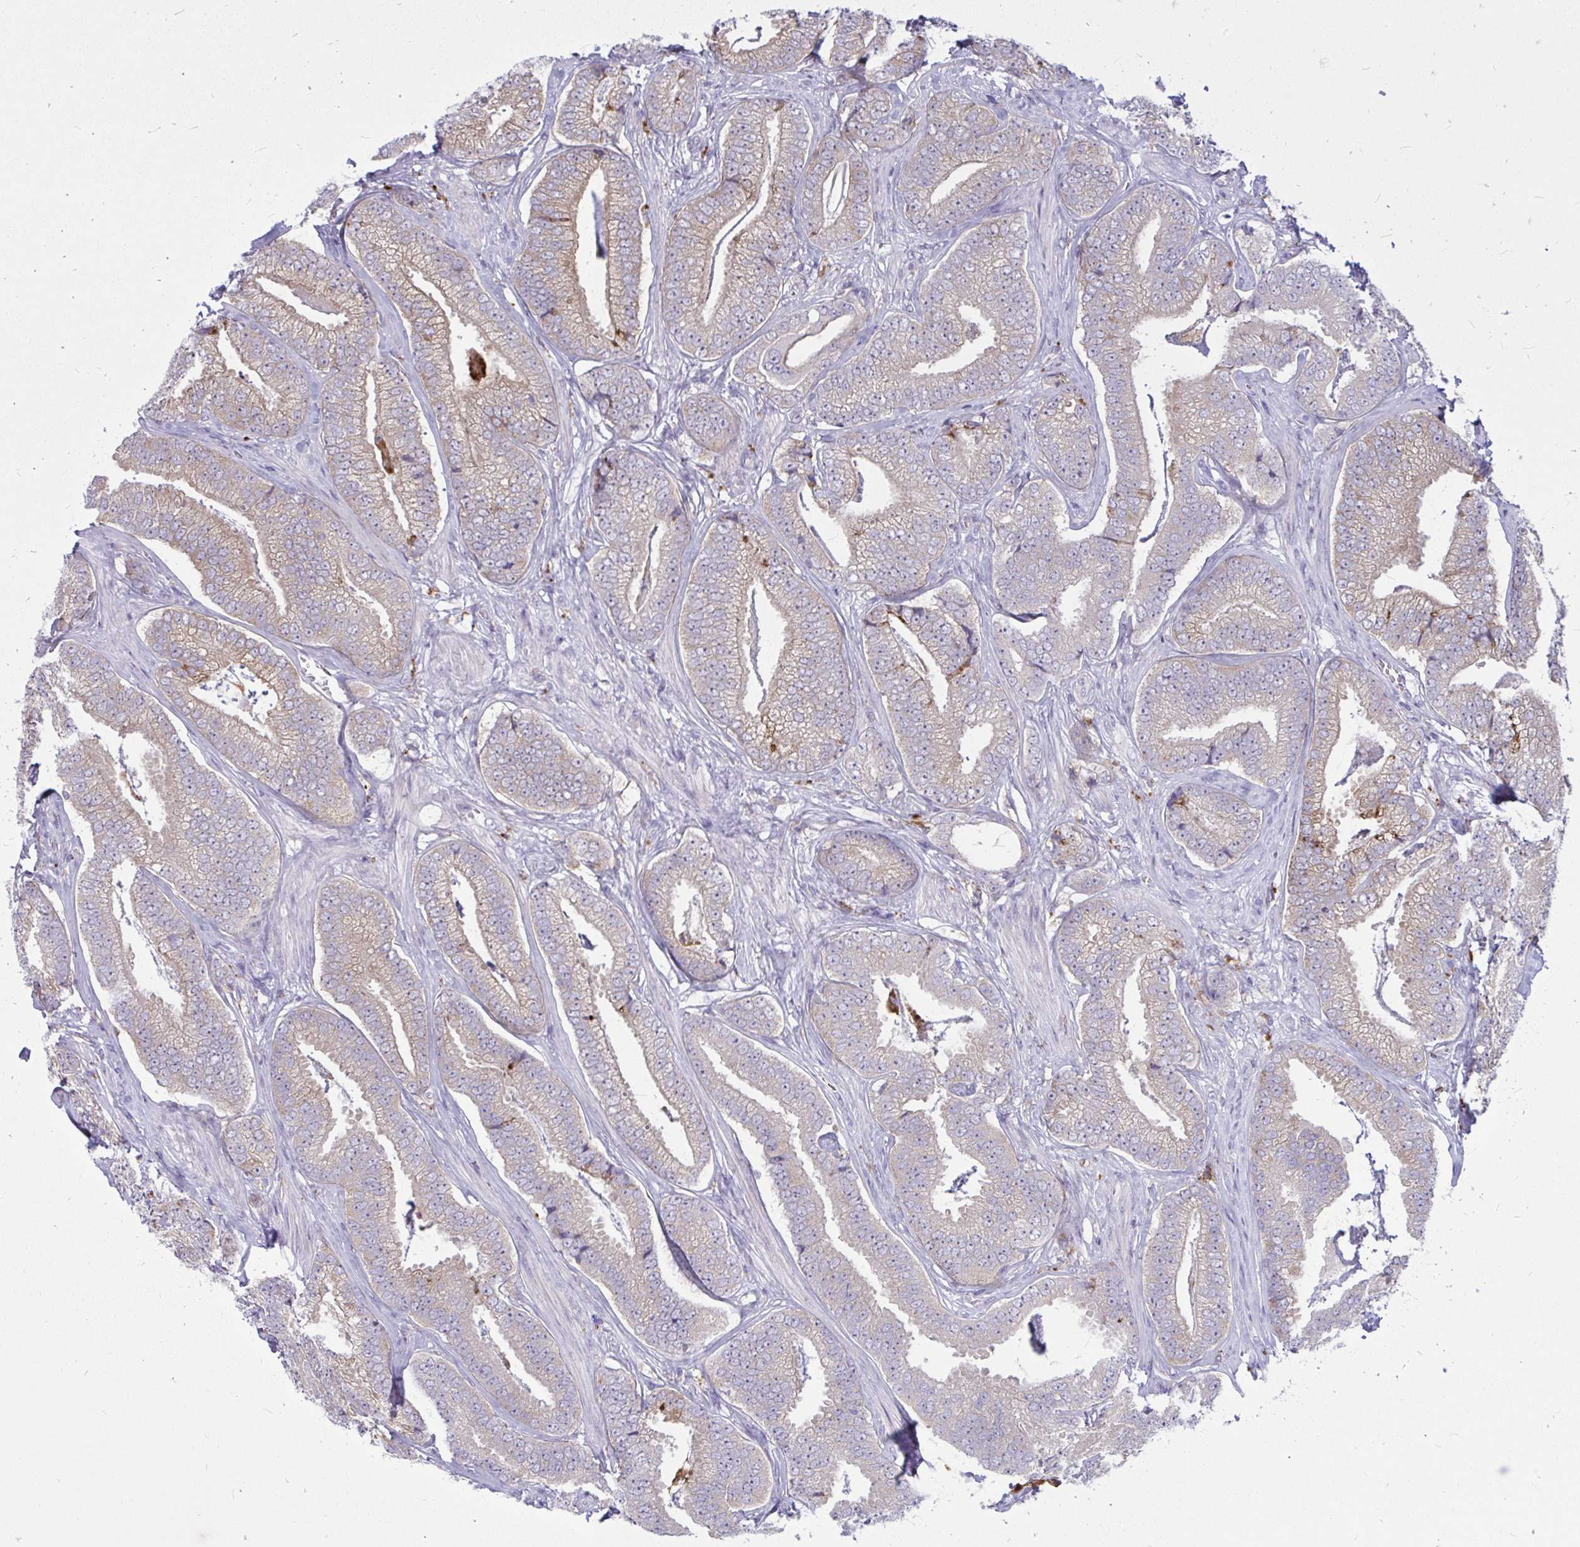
{"staining": {"intensity": "moderate", "quantity": "25%-75%", "location": "cytoplasmic/membranous"}, "tissue": "prostate cancer", "cell_type": "Tumor cells", "image_type": "cancer", "snomed": [{"axis": "morphology", "description": "Adenocarcinoma, Low grade"}, {"axis": "topography", "description": "Prostate"}], "caption": "IHC histopathology image of human prostate cancer (adenocarcinoma (low-grade)) stained for a protein (brown), which shows medium levels of moderate cytoplasmic/membranous positivity in about 25%-75% of tumor cells.", "gene": "ZSCAN25", "patient": {"sex": "male", "age": 63}}